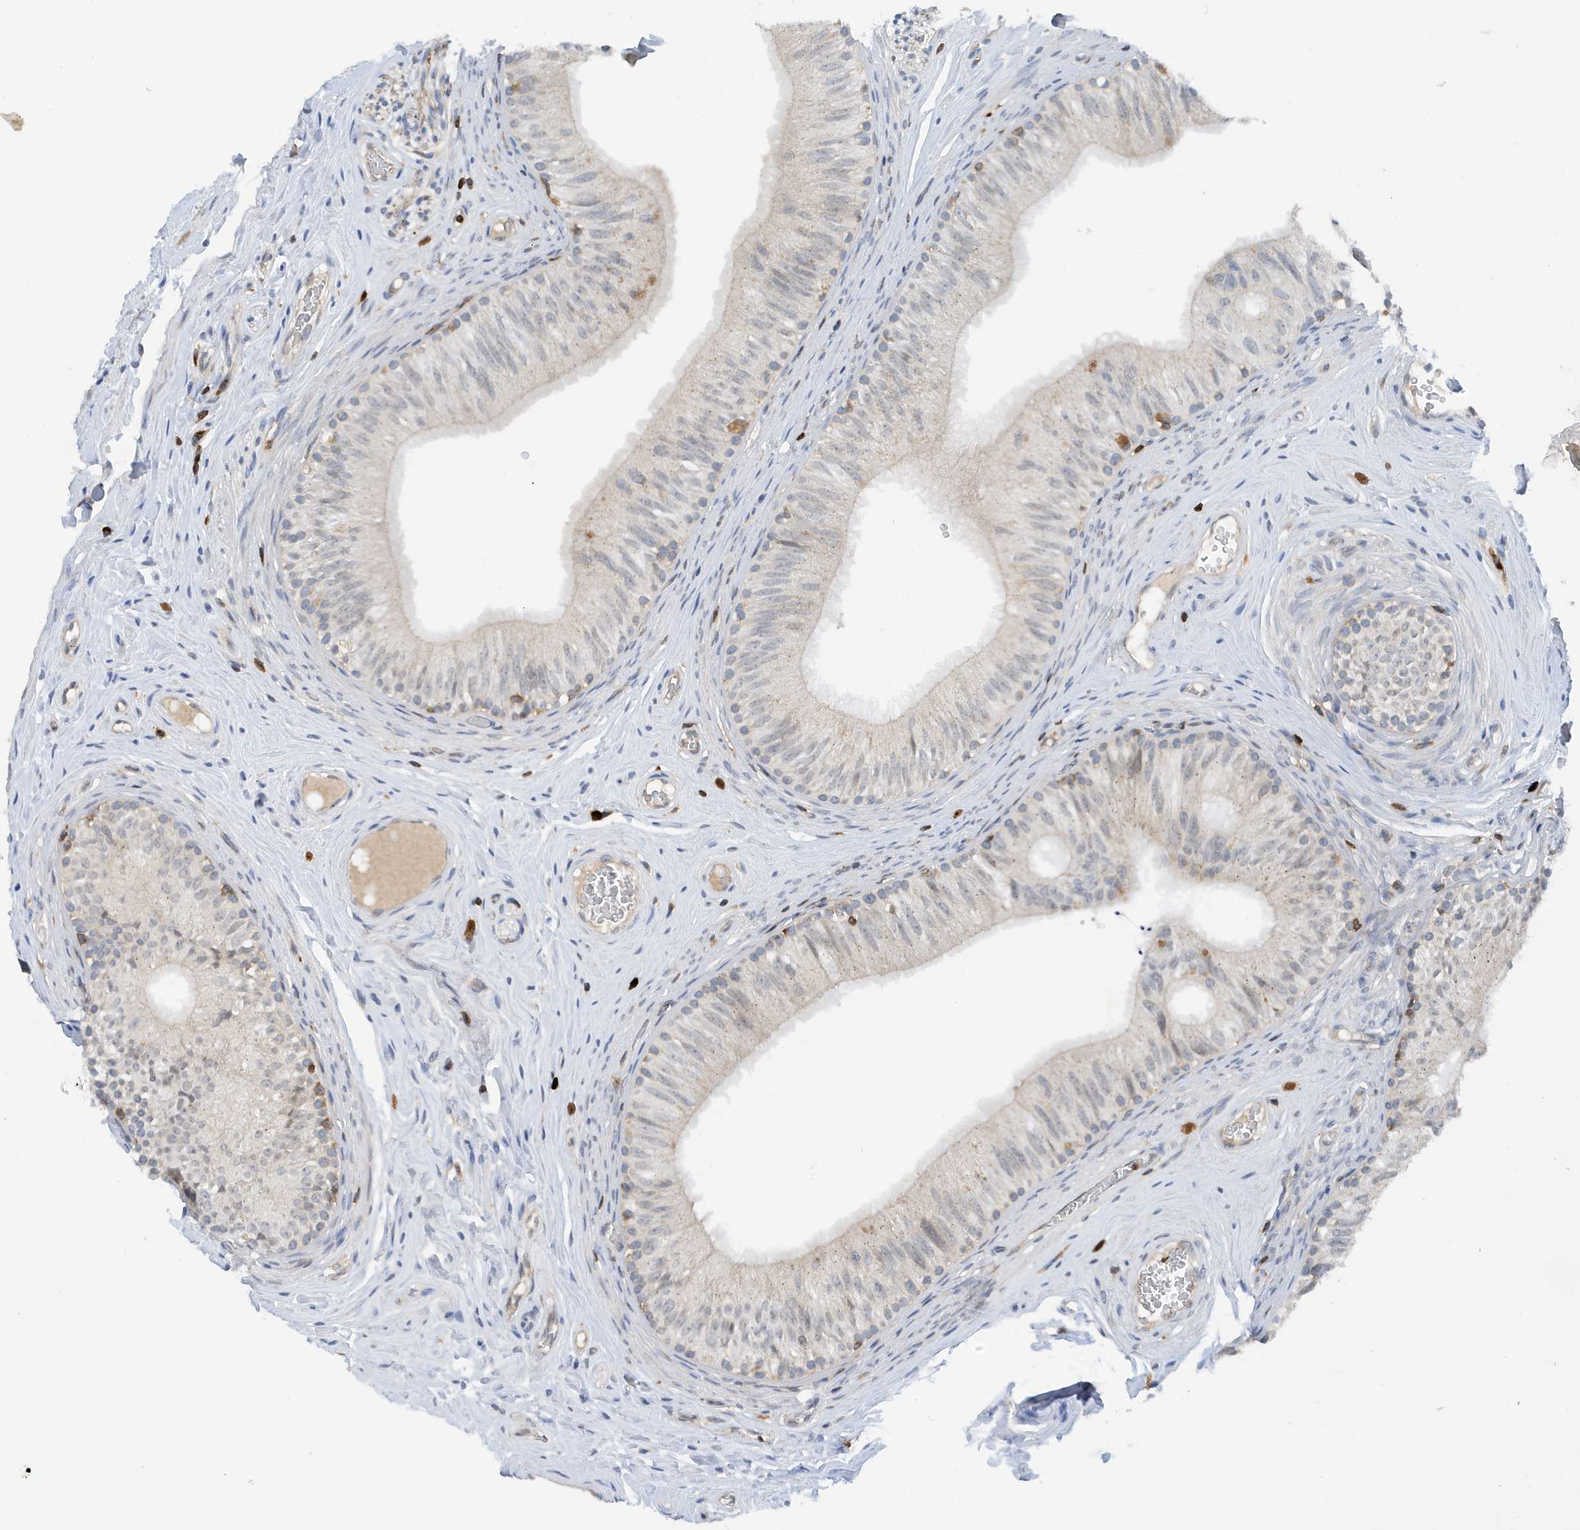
{"staining": {"intensity": "moderate", "quantity": "25%-75%", "location": "cytoplasmic/membranous"}, "tissue": "epididymis", "cell_type": "Glandular cells", "image_type": "normal", "snomed": [{"axis": "morphology", "description": "Normal tissue, NOS"}, {"axis": "topography", "description": "Epididymis"}], "caption": "Immunohistochemistry (DAB) staining of normal epididymis demonstrates moderate cytoplasmic/membranous protein staining in about 25%-75% of glandular cells.", "gene": "NSUN3", "patient": {"sex": "male", "age": 46}}